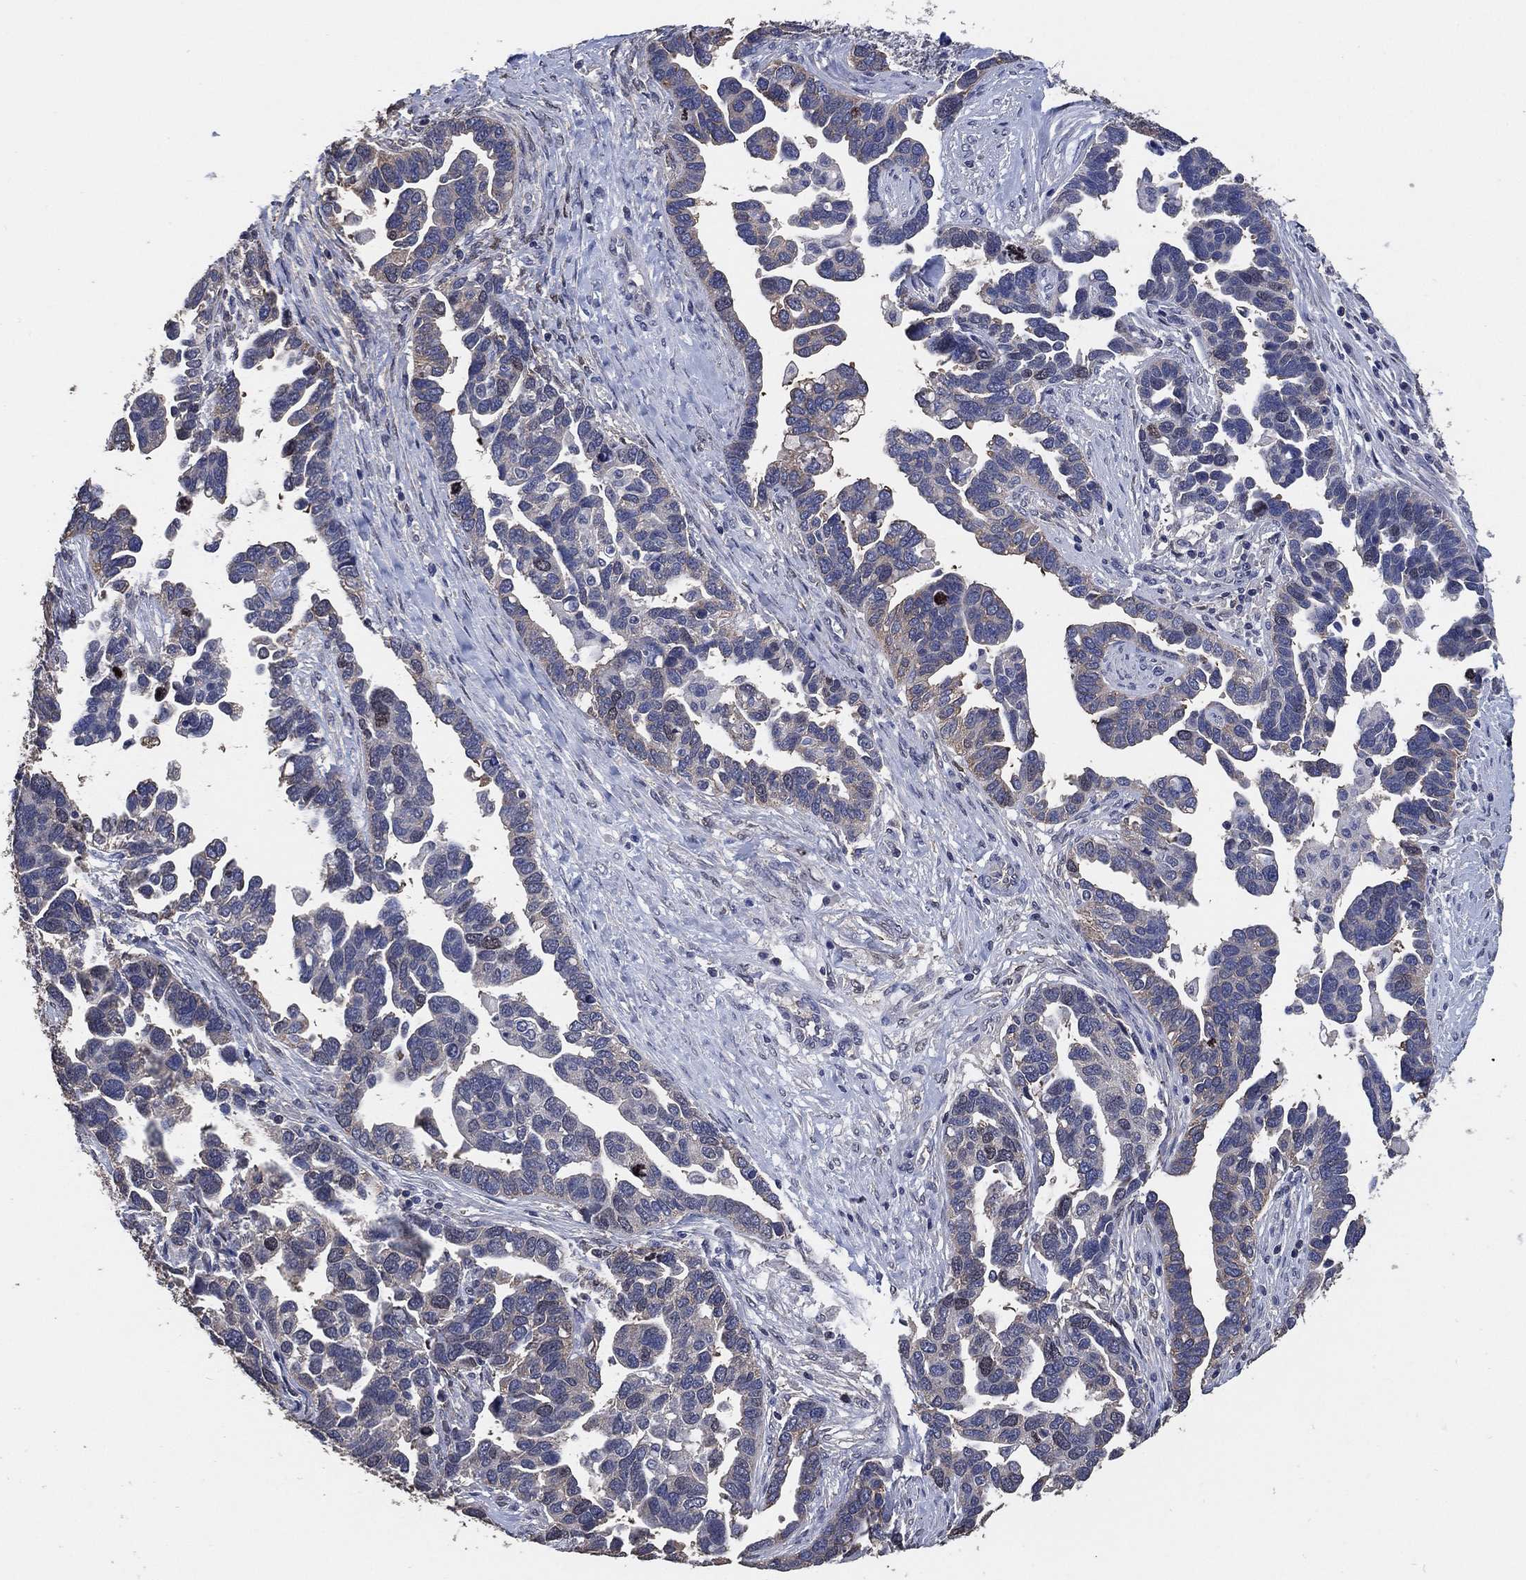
{"staining": {"intensity": "weak", "quantity": "<25%", "location": "cytoplasmic/membranous"}, "tissue": "ovarian cancer", "cell_type": "Tumor cells", "image_type": "cancer", "snomed": [{"axis": "morphology", "description": "Cystadenocarcinoma, serous, NOS"}, {"axis": "topography", "description": "Ovary"}], "caption": "There is no significant expression in tumor cells of ovarian serous cystadenocarcinoma.", "gene": "KLK5", "patient": {"sex": "female", "age": 54}}